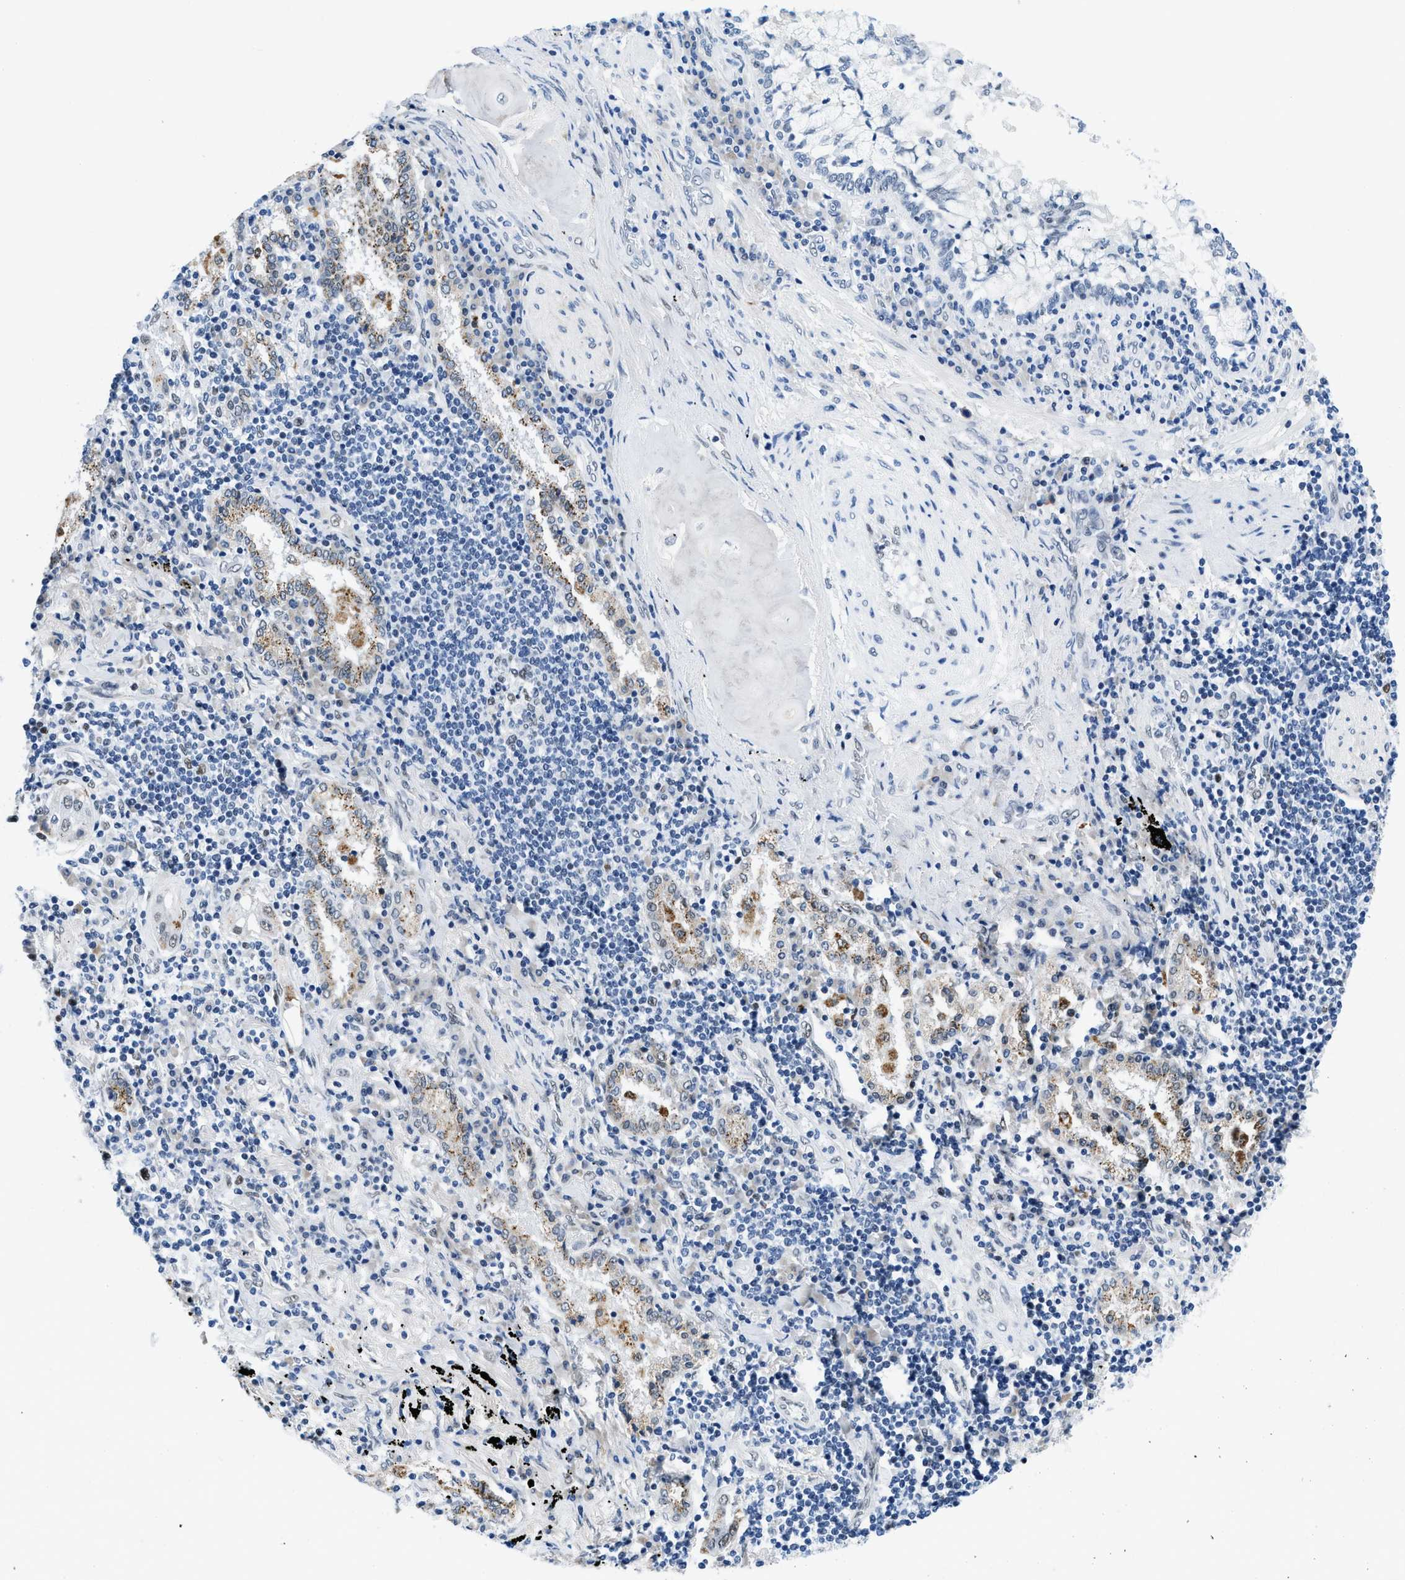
{"staining": {"intensity": "moderate", "quantity": "25%-75%", "location": "cytoplasmic/membranous"}, "tissue": "lung cancer", "cell_type": "Tumor cells", "image_type": "cancer", "snomed": [{"axis": "morphology", "description": "Adenocarcinoma, NOS"}, {"axis": "topography", "description": "Lung"}], "caption": "Human adenocarcinoma (lung) stained with a brown dye reveals moderate cytoplasmic/membranous positive expression in about 25%-75% of tumor cells.", "gene": "SMARCAD1", "patient": {"sex": "female", "age": 65}}